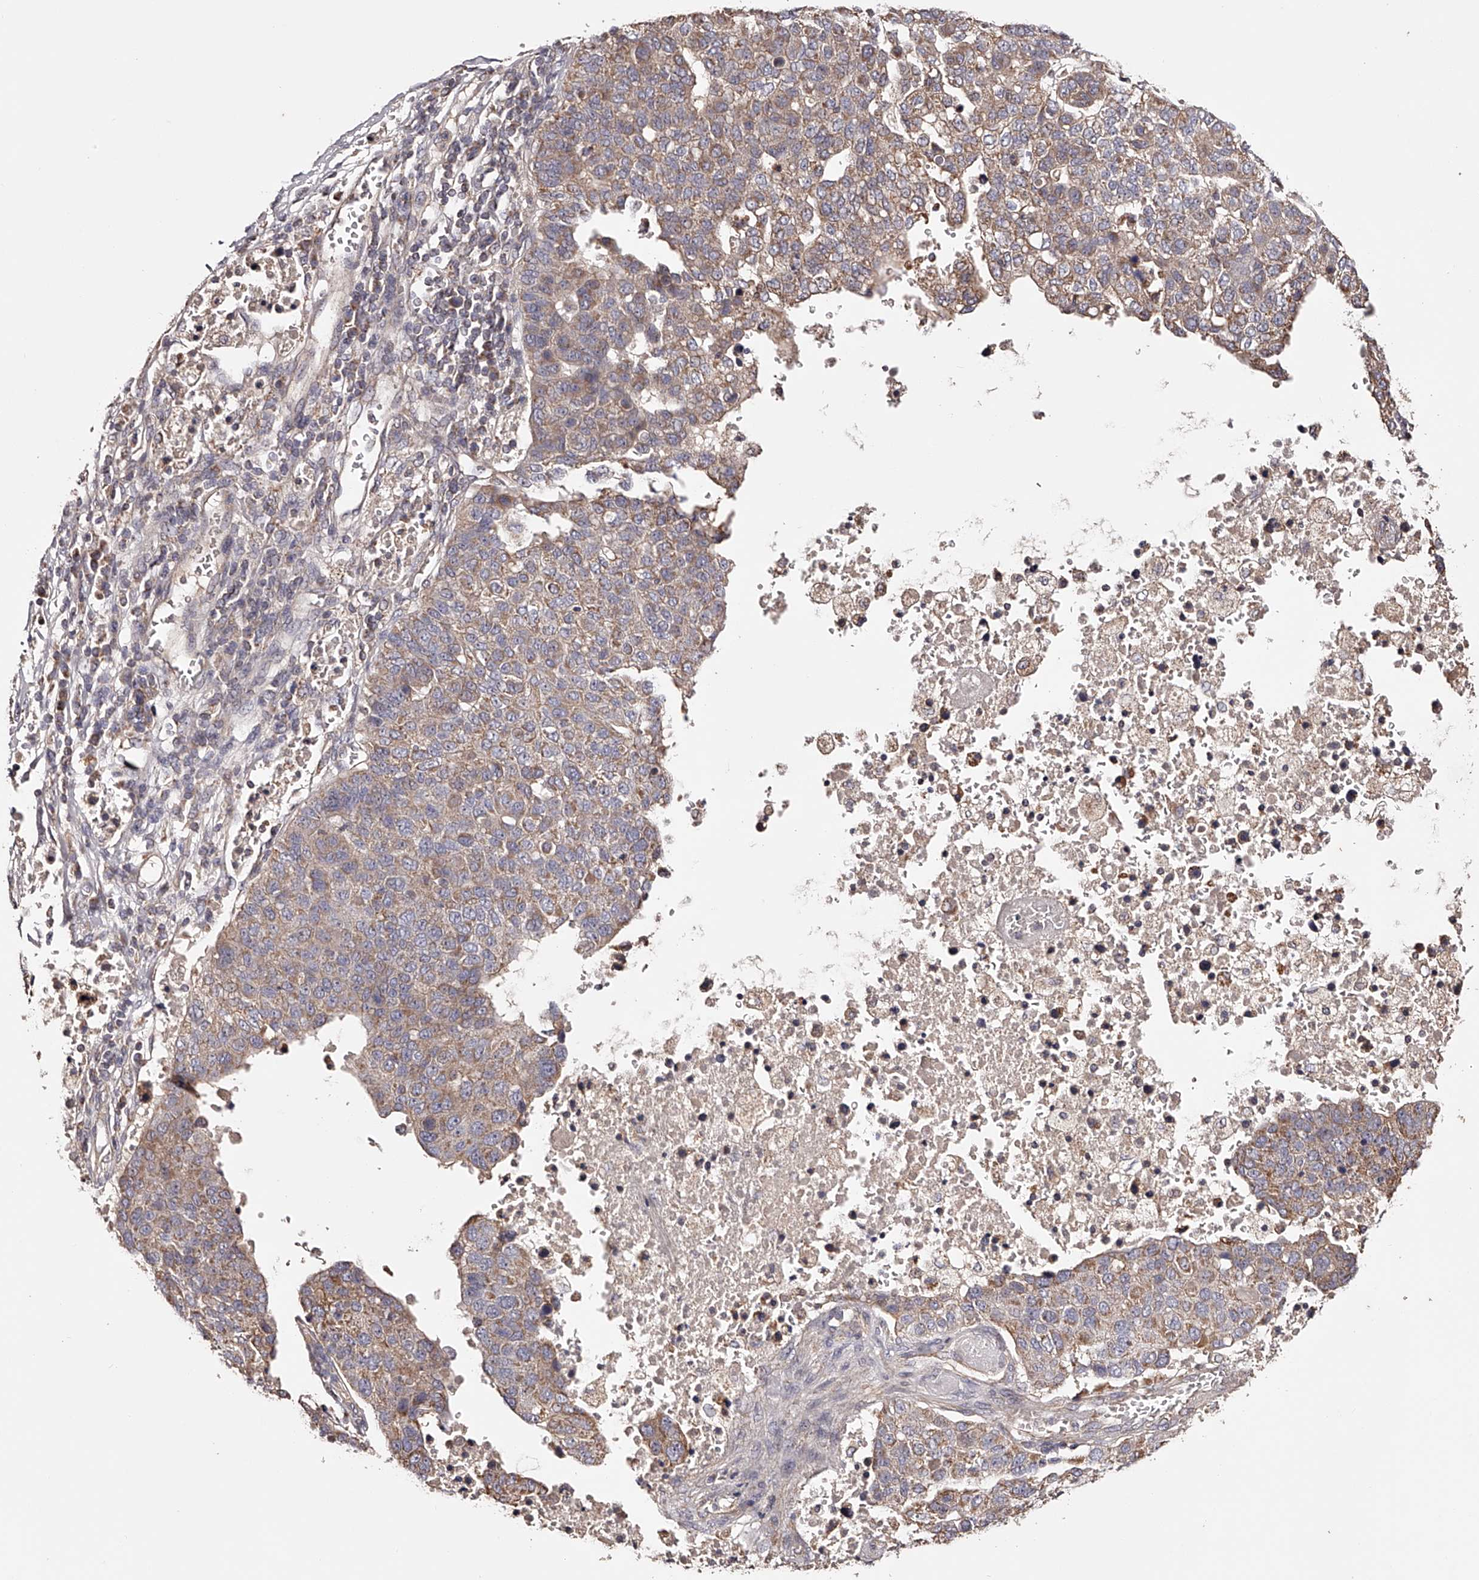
{"staining": {"intensity": "weak", "quantity": "25%-75%", "location": "cytoplasmic/membranous"}, "tissue": "pancreatic cancer", "cell_type": "Tumor cells", "image_type": "cancer", "snomed": [{"axis": "morphology", "description": "Adenocarcinoma, NOS"}, {"axis": "topography", "description": "Pancreas"}], "caption": "Immunohistochemical staining of pancreatic cancer (adenocarcinoma) reveals low levels of weak cytoplasmic/membranous protein staining in approximately 25%-75% of tumor cells.", "gene": "USP21", "patient": {"sex": "female", "age": 61}}